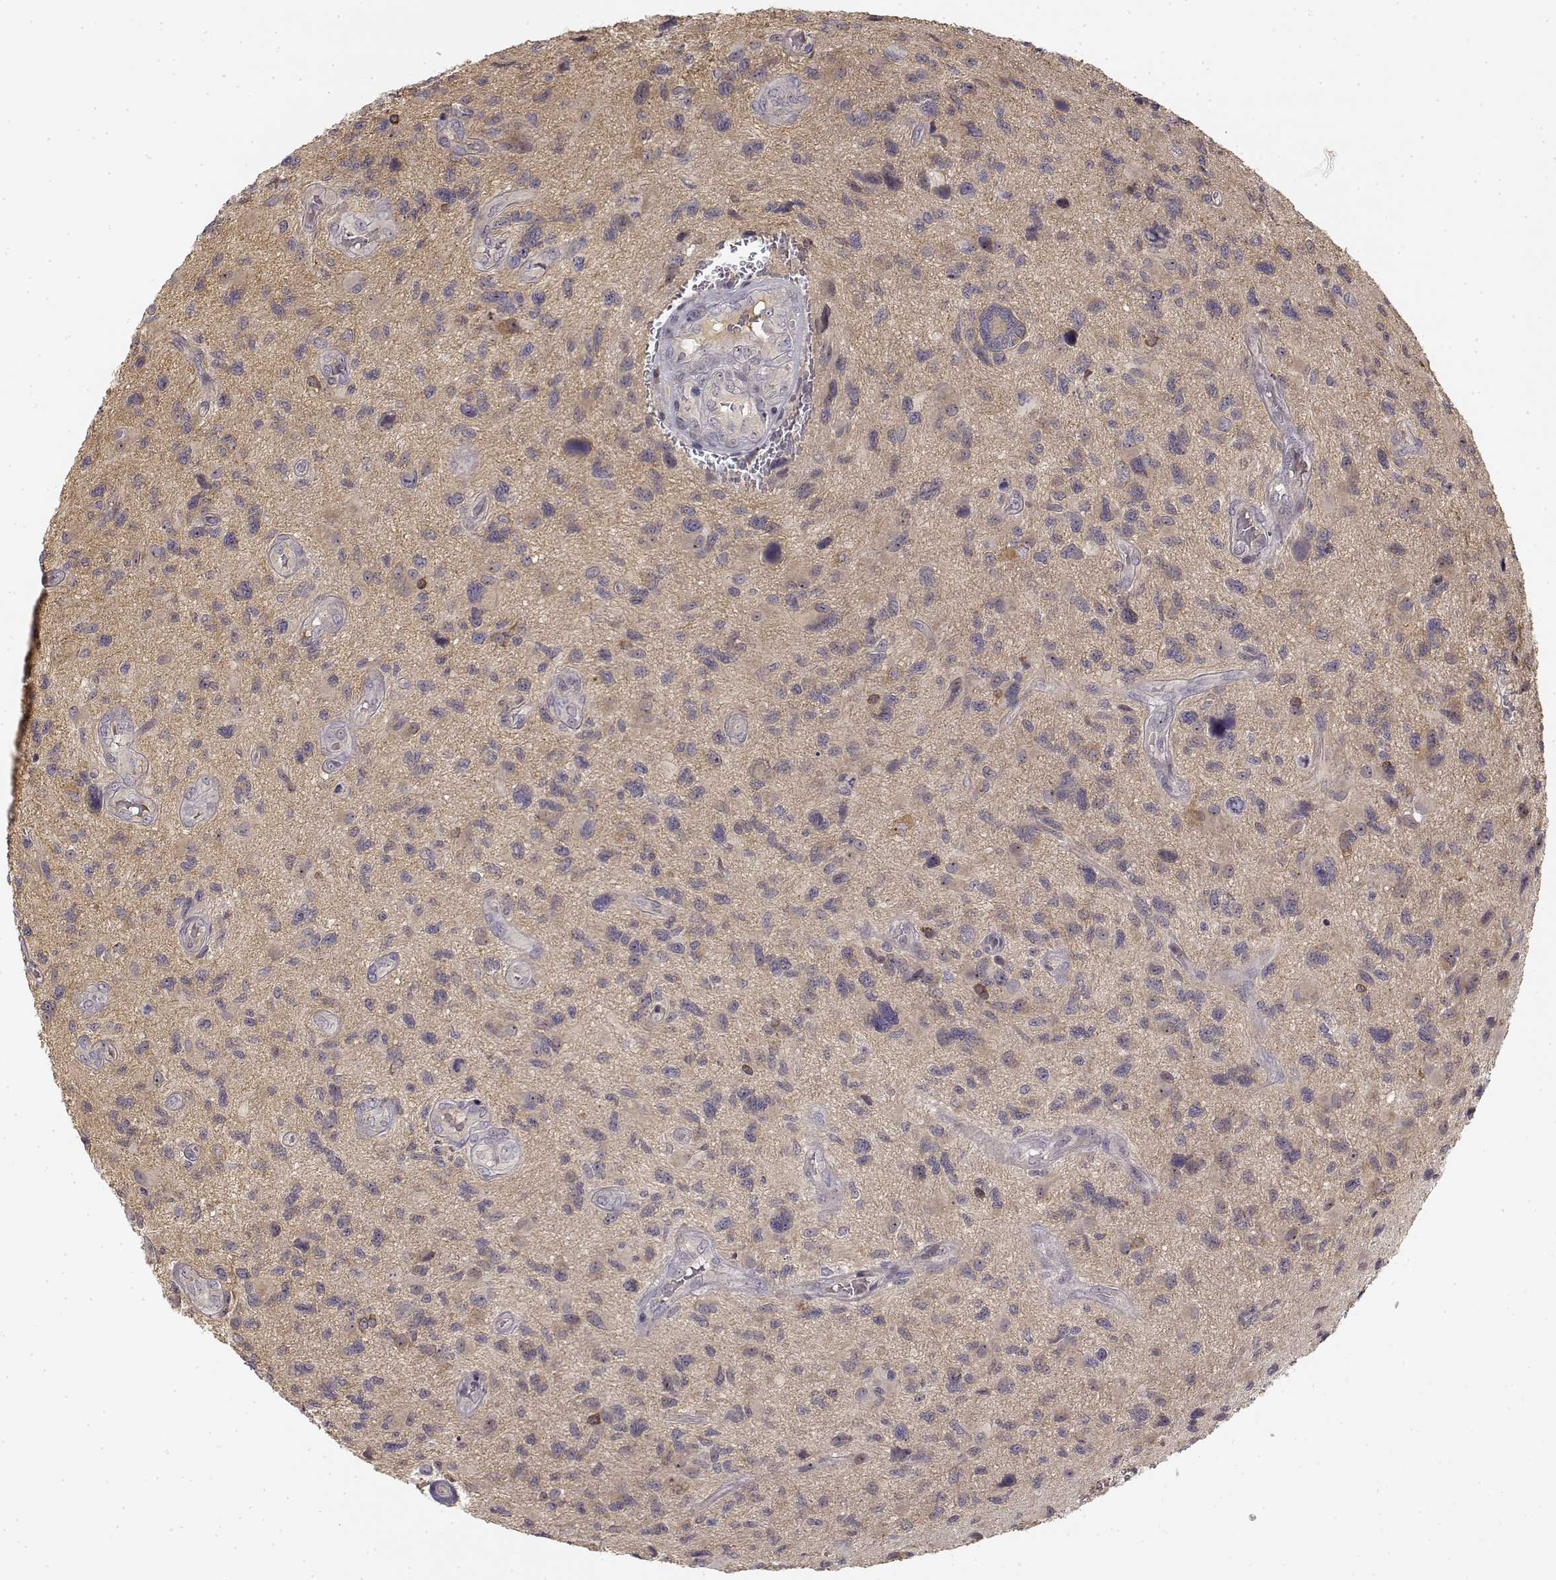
{"staining": {"intensity": "weak", "quantity": ">75%", "location": "cytoplasmic/membranous"}, "tissue": "glioma", "cell_type": "Tumor cells", "image_type": "cancer", "snomed": [{"axis": "morphology", "description": "Glioma, malignant, NOS"}, {"axis": "morphology", "description": "Glioma, malignant, High grade"}, {"axis": "topography", "description": "Brain"}], "caption": "Immunohistochemical staining of human malignant high-grade glioma shows weak cytoplasmic/membranous protein staining in about >75% of tumor cells.", "gene": "MED12L", "patient": {"sex": "female", "age": 71}}